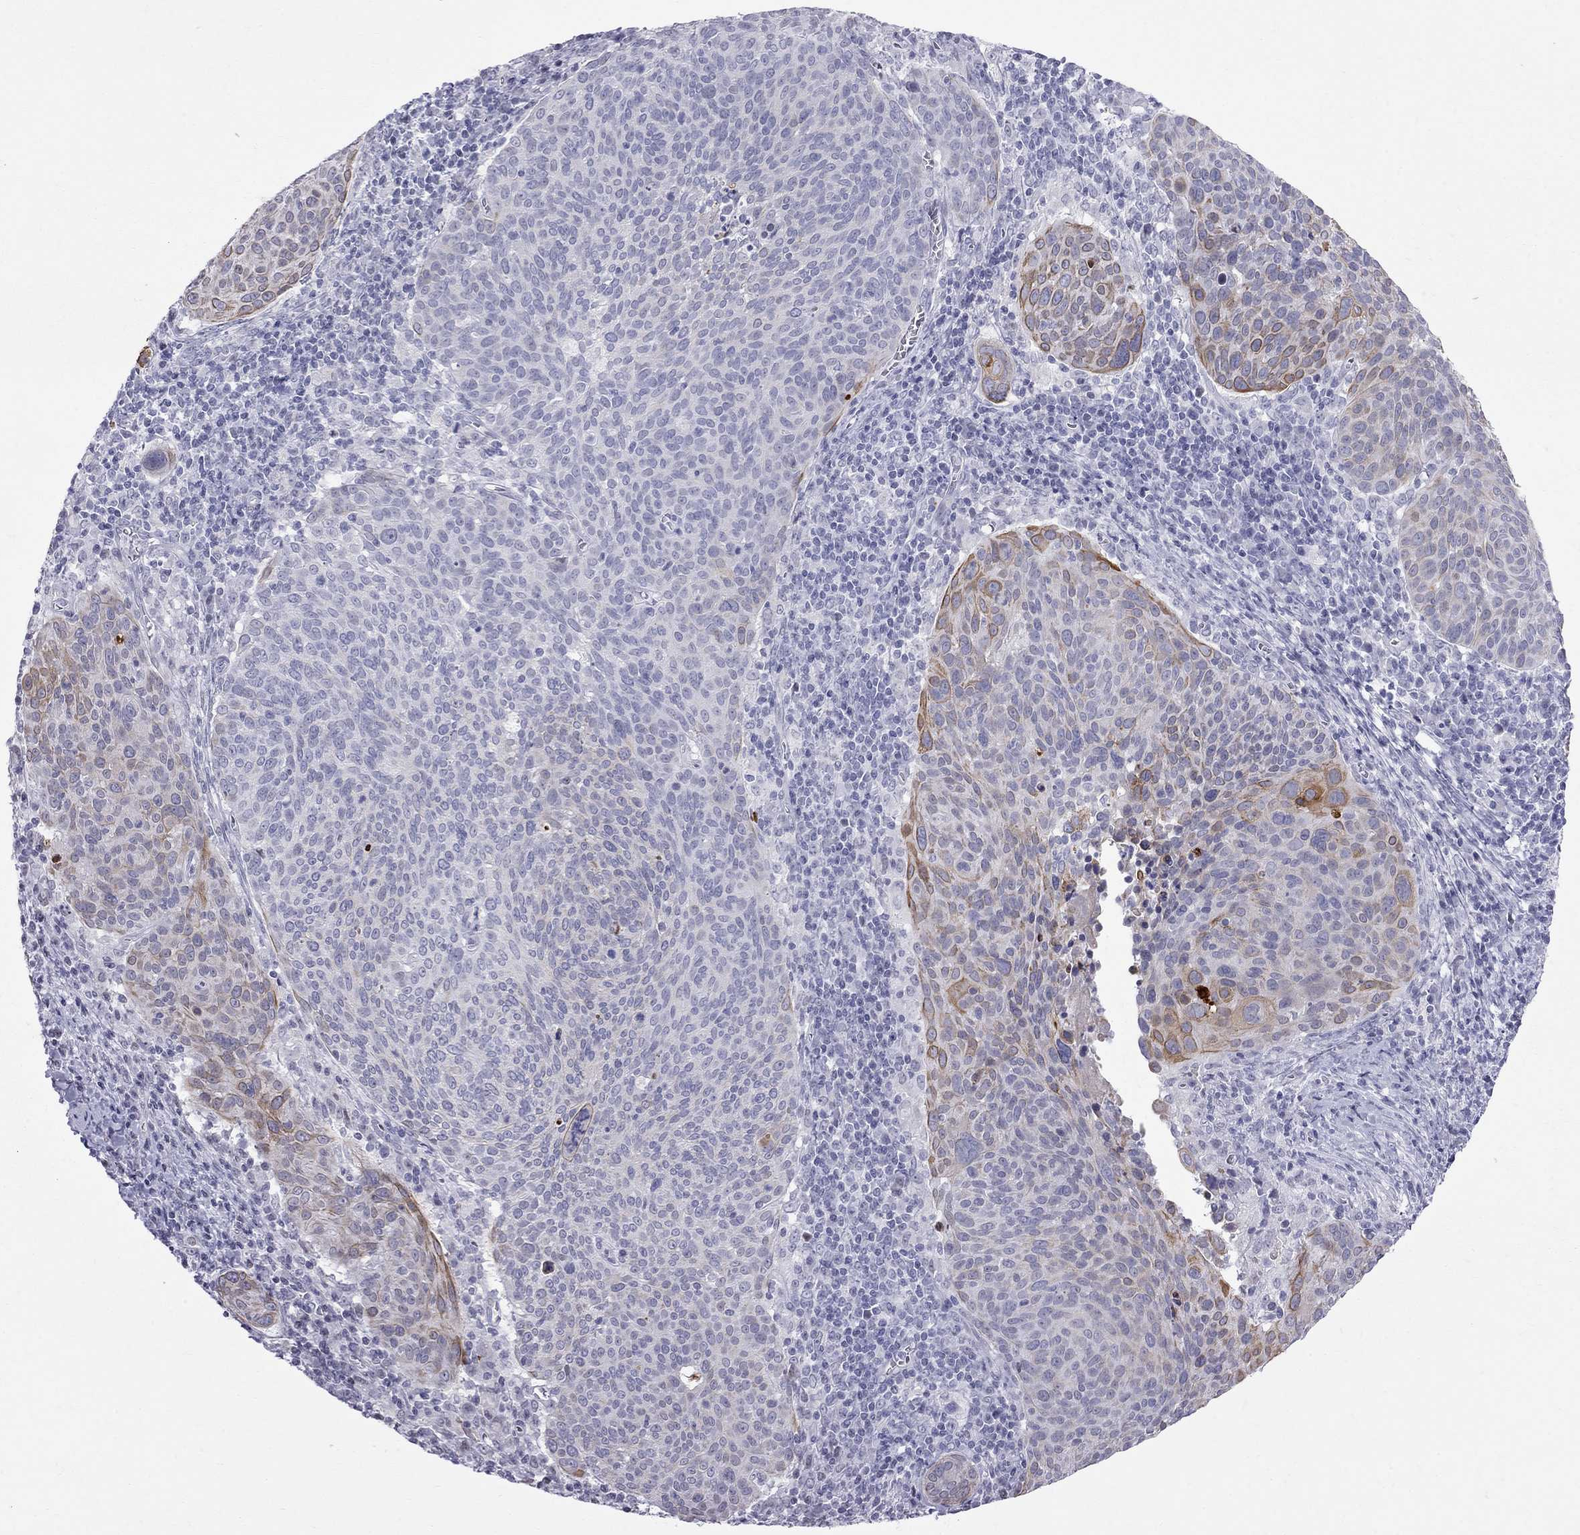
{"staining": {"intensity": "strong", "quantity": "<25%", "location": "cytoplasmic/membranous"}, "tissue": "cervical cancer", "cell_type": "Tumor cells", "image_type": "cancer", "snomed": [{"axis": "morphology", "description": "Squamous cell carcinoma, NOS"}, {"axis": "topography", "description": "Cervix"}], "caption": "An image showing strong cytoplasmic/membranous expression in approximately <25% of tumor cells in cervical squamous cell carcinoma, as visualized by brown immunohistochemical staining.", "gene": "MUC15", "patient": {"sex": "female", "age": 39}}